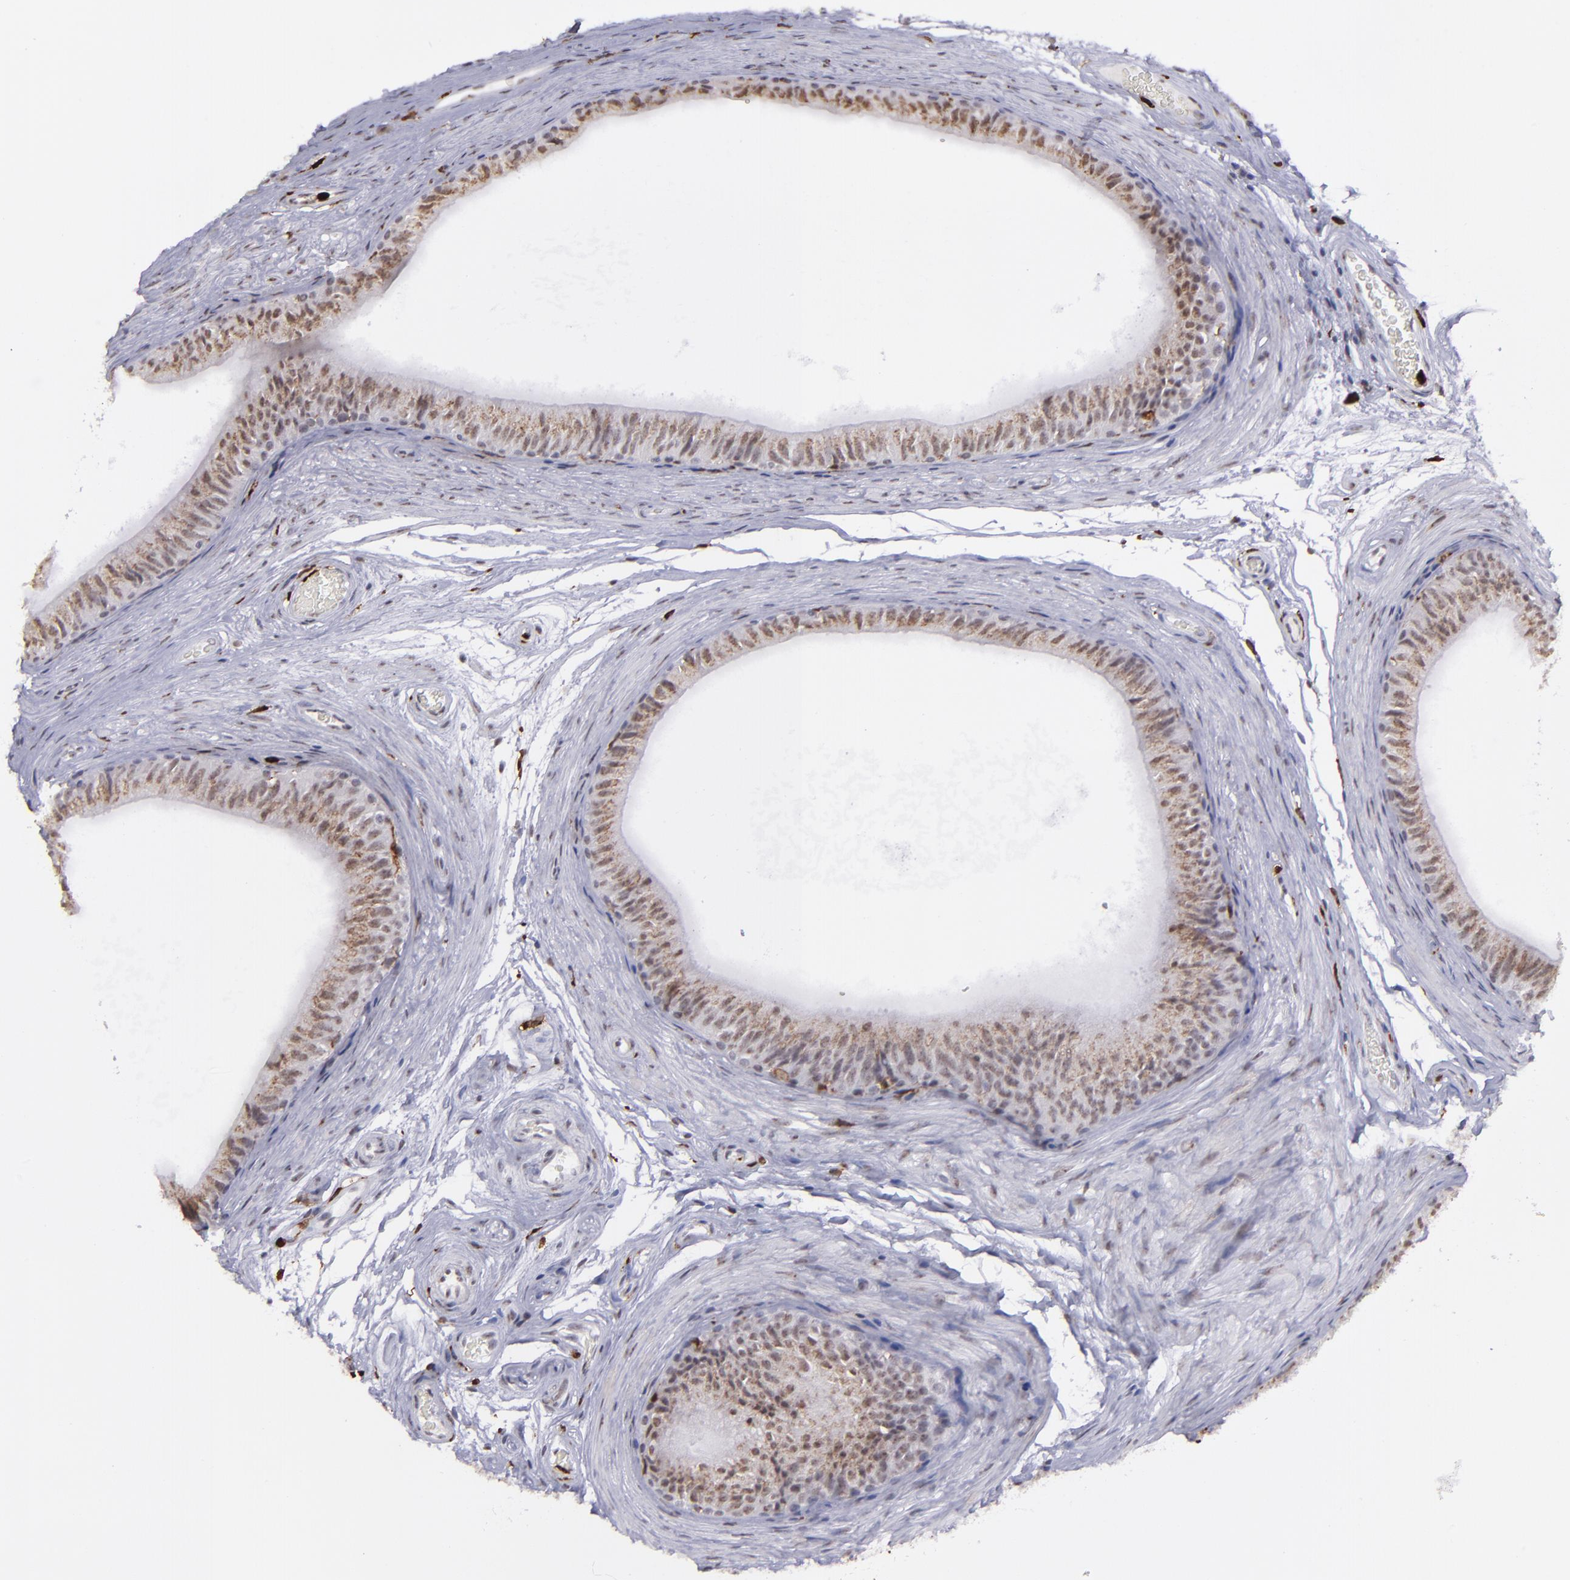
{"staining": {"intensity": "weak", "quantity": "<25%", "location": "cytoplasmic/membranous"}, "tissue": "epididymis", "cell_type": "Glandular cells", "image_type": "normal", "snomed": [{"axis": "morphology", "description": "Normal tissue, NOS"}, {"axis": "topography", "description": "Testis"}, {"axis": "topography", "description": "Epididymis"}], "caption": "Immunohistochemistry (IHC) micrograph of unremarkable epididymis stained for a protein (brown), which shows no positivity in glandular cells.", "gene": "NCF2", "patient": {"sex": "male", "age": 36}}